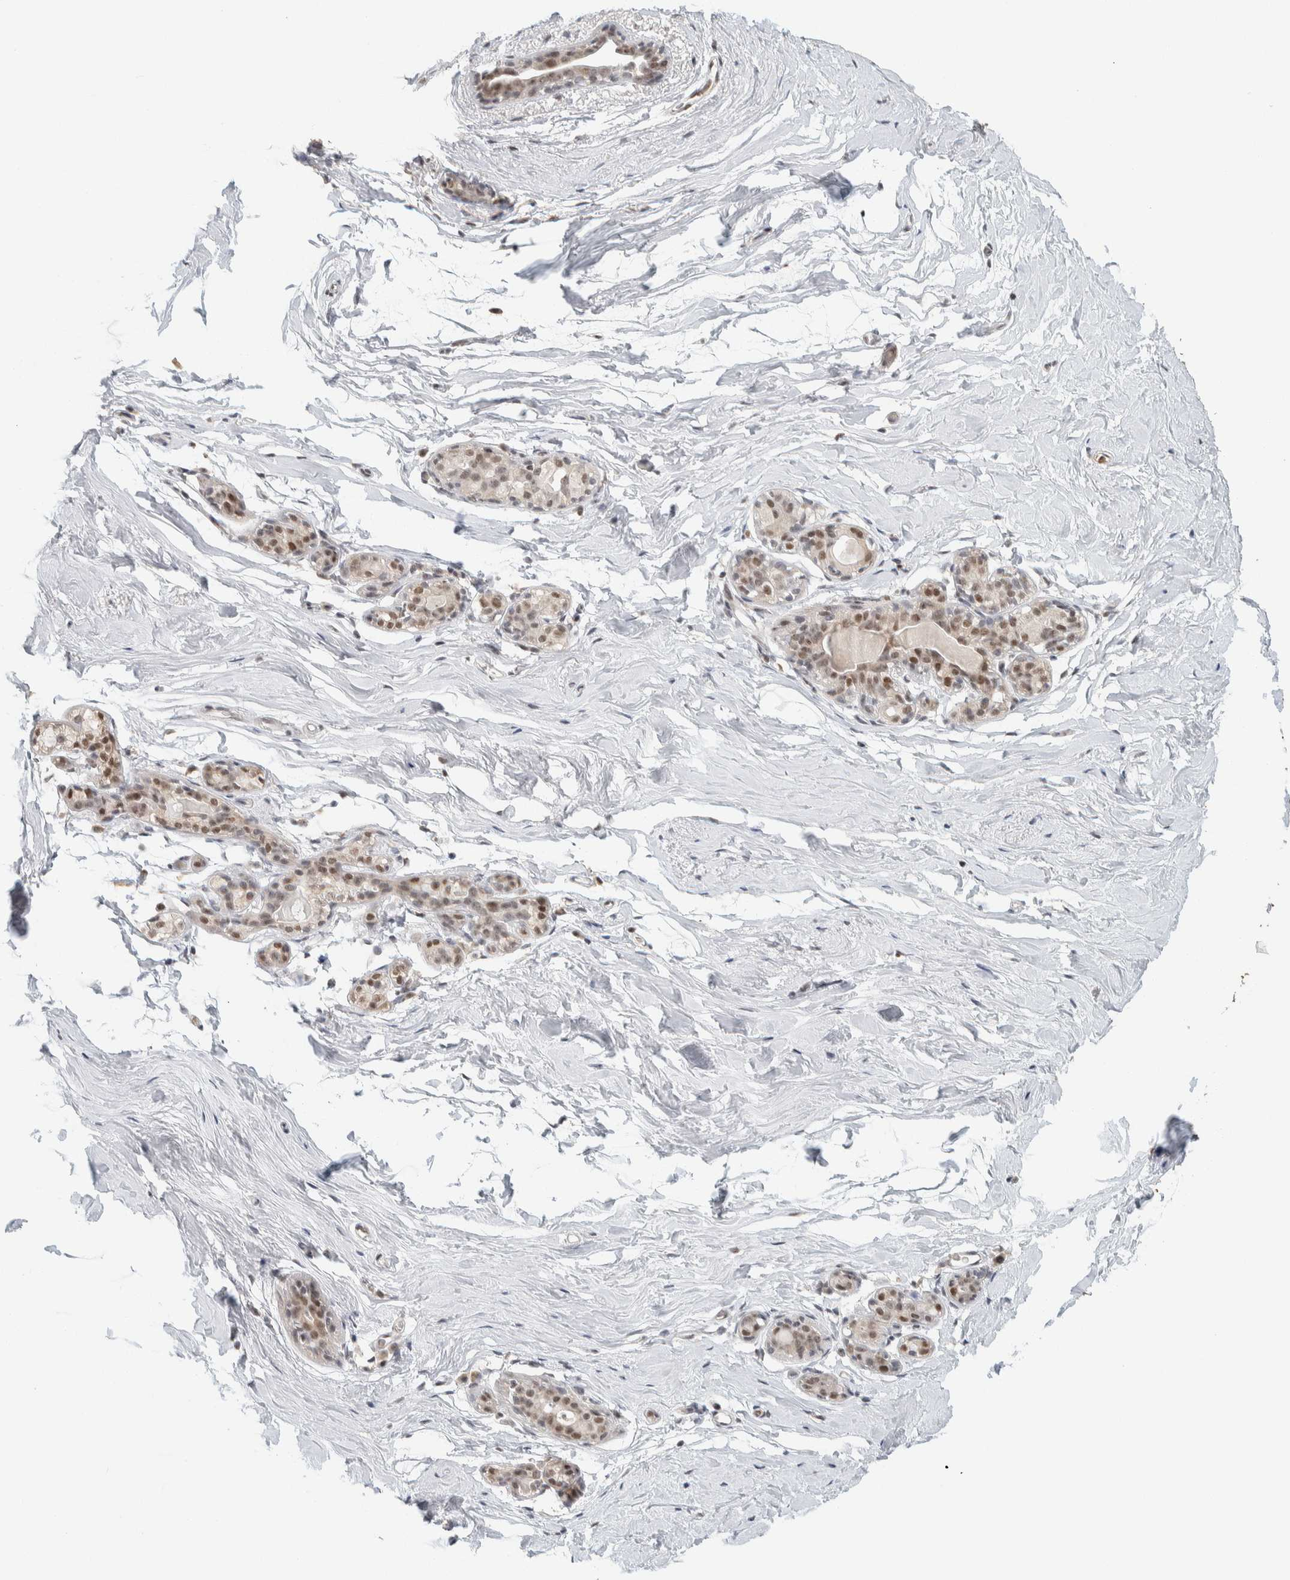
{"staining": {"intensity": "negative", "quantity": "none", "location": "none"}, "tissue": "breast", "cell_type": "Adipocytes", "image_type": "normal", "snomed": [{"axis": "morphology", "description": "Normal tissue, NOS"}, {"axis": "topography", "description": "Breast"}], "caption": "This is an immunohistochemistry (IHC) histopathology image of normal breast. There is no staining in adipocytes.", "gene": "ZBTB2", "patient": {"sex": "female", "age": 62}}